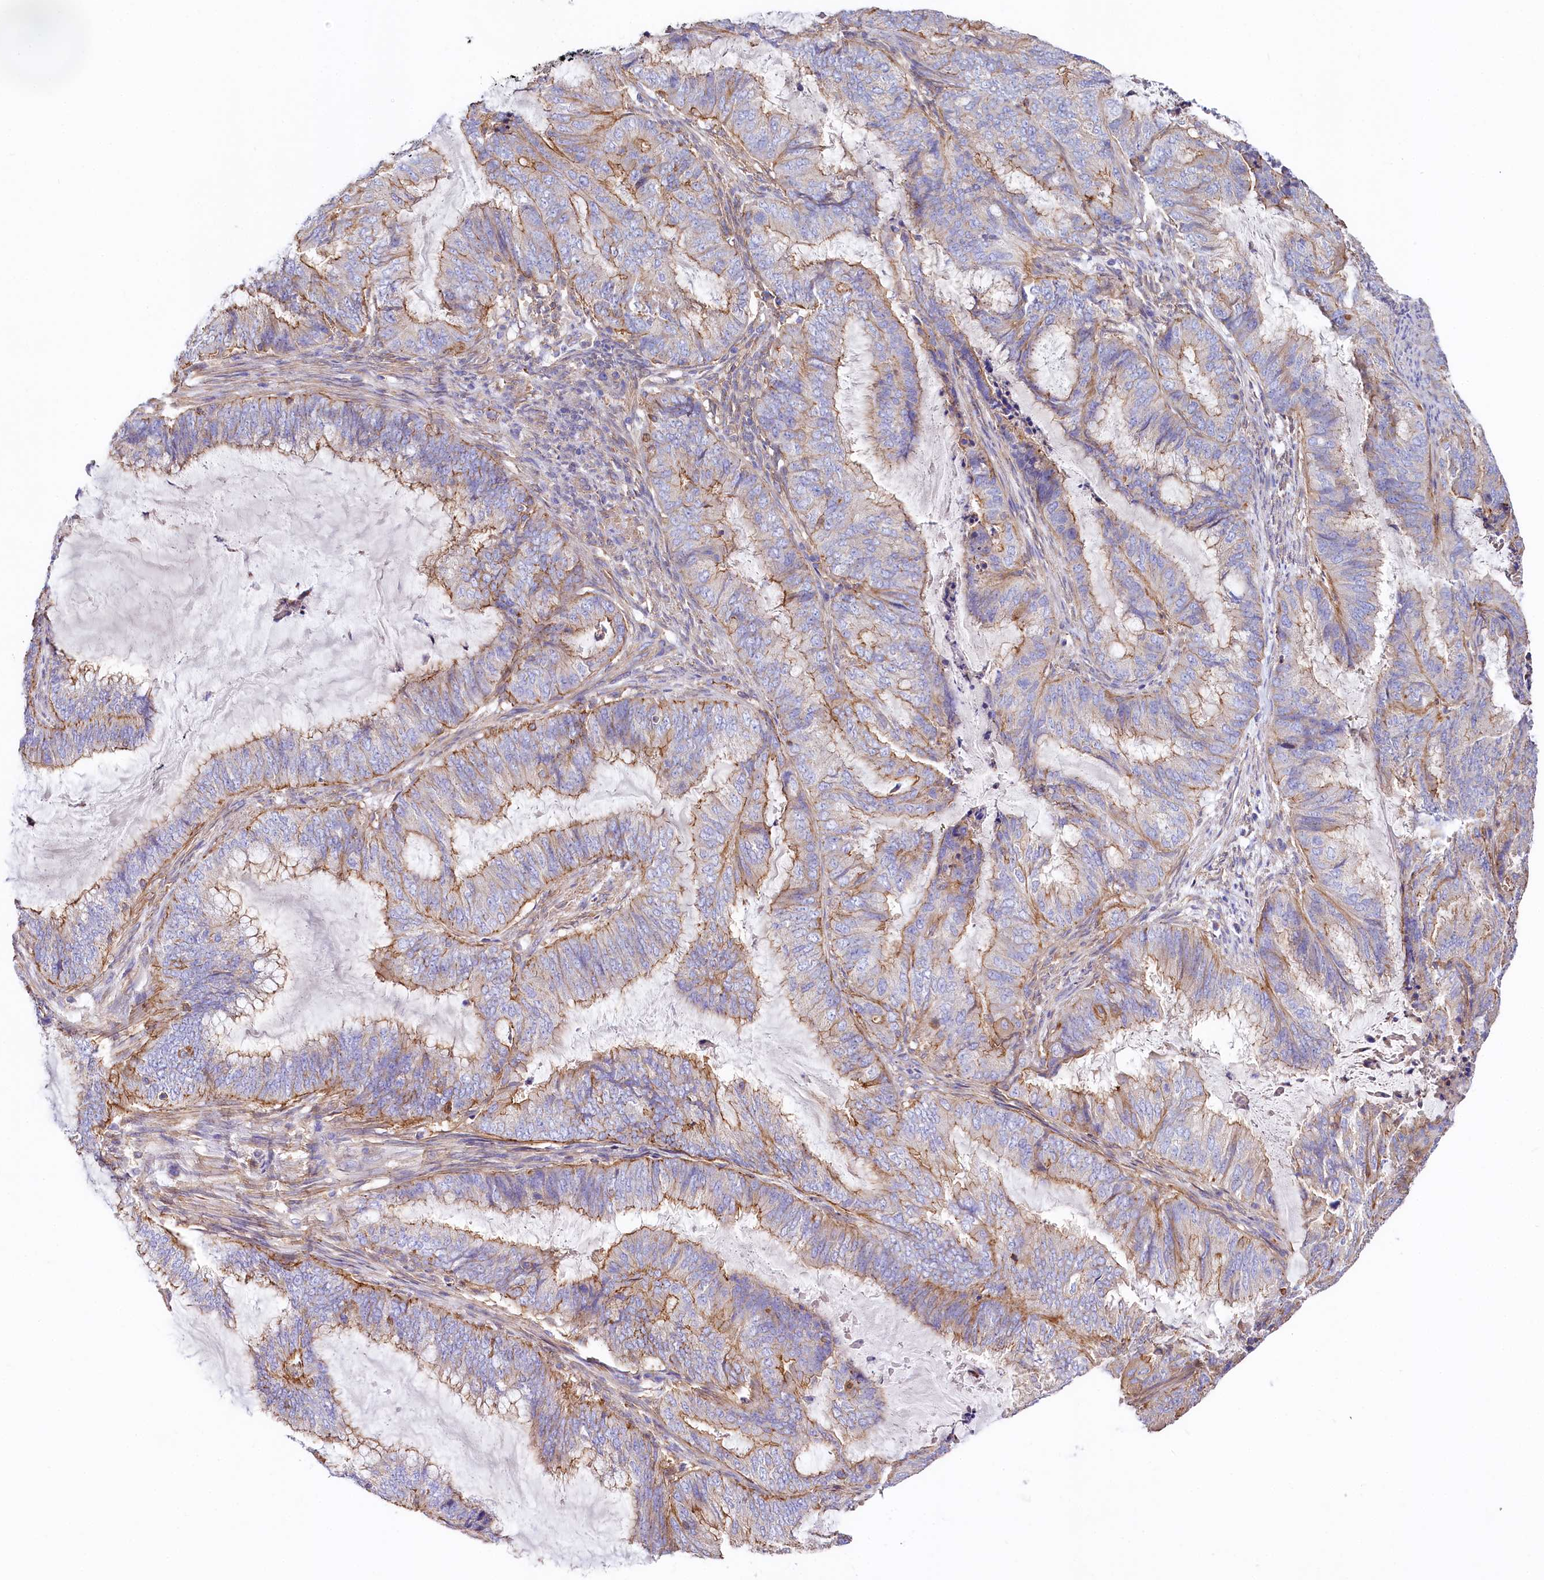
{"staining": {"intensity": "moderate", "quantity": "25%-75%", "location": "cytoplasmic/membranous"}, "tissue": "endometrial cancer", "cell_type": "Tumor cells", "image_type": "cancer", "snomed": [{"axis": "morphology", "description": "Adenocarcinoma, NOS"}, {"axis": "topography", "description": "Endometrium"}], "caption": "Immunohistochemical staining of adenocarcinoma (endometrial) shows medium levels of moderate cytoplasmic/membranous protein expression in about 25%-75% of tumor cells.", "gene": "FCHSD2", "patient": {"sex": "female", "age": 51}}